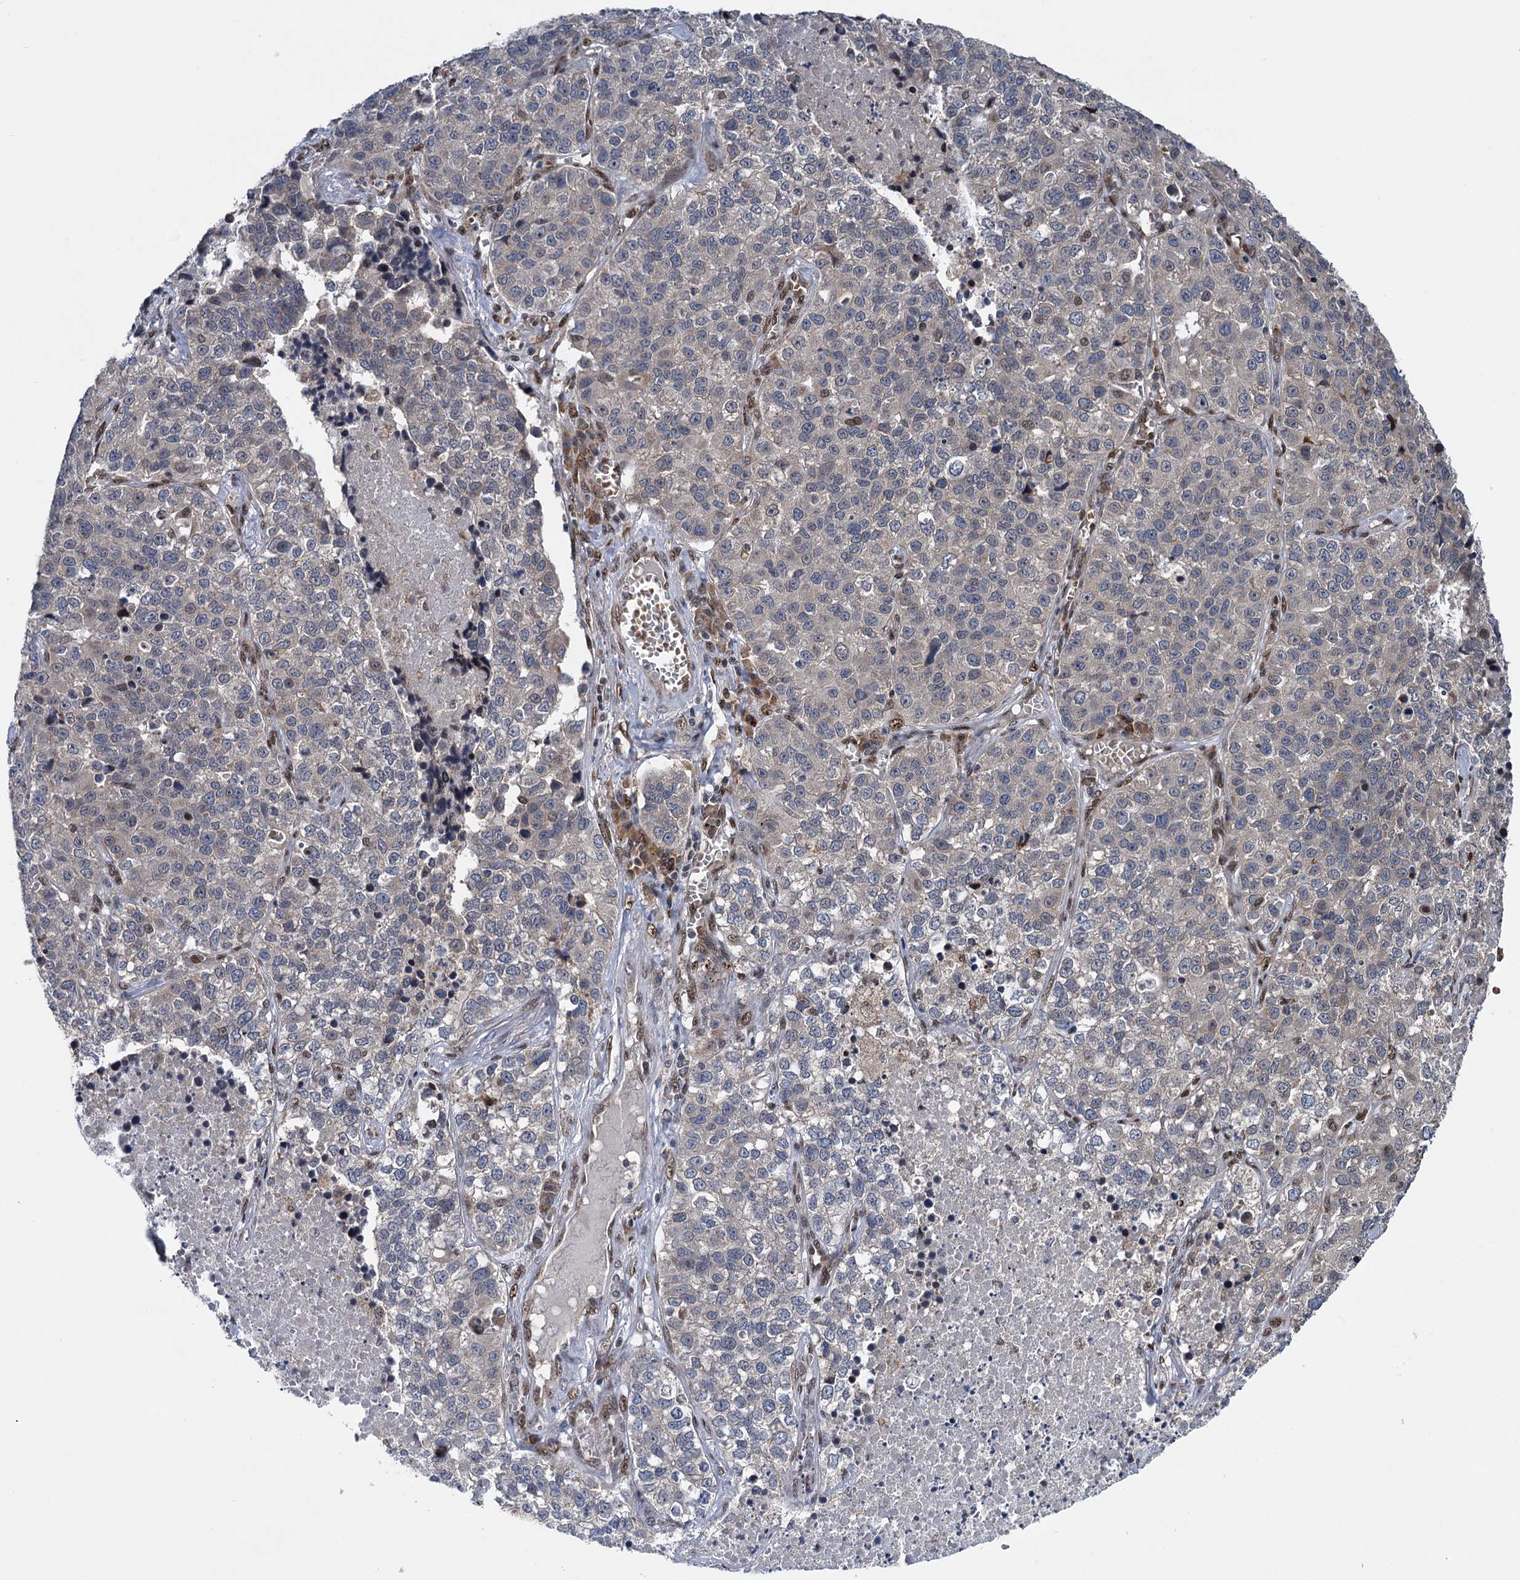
{"staining": {"intensity": "negative", "quantity": "none", "location": "none"}, "tissue": "lung cancer", "cell_type": "Tumor cells", "image_type": "cancer", "snomed": [{"axis": "morphology", "description": "Adenocarcinoma, NOS"}, {"axis": "topography", "description": "Lung"}], "caption": "Tumor cells show no significant staining in lung cancer. (DAB immunohistochemistry visualized using brightfield microscopy, high magnification).", "gene": "MESD", "patient": {"sex": "male", "age": 49}}